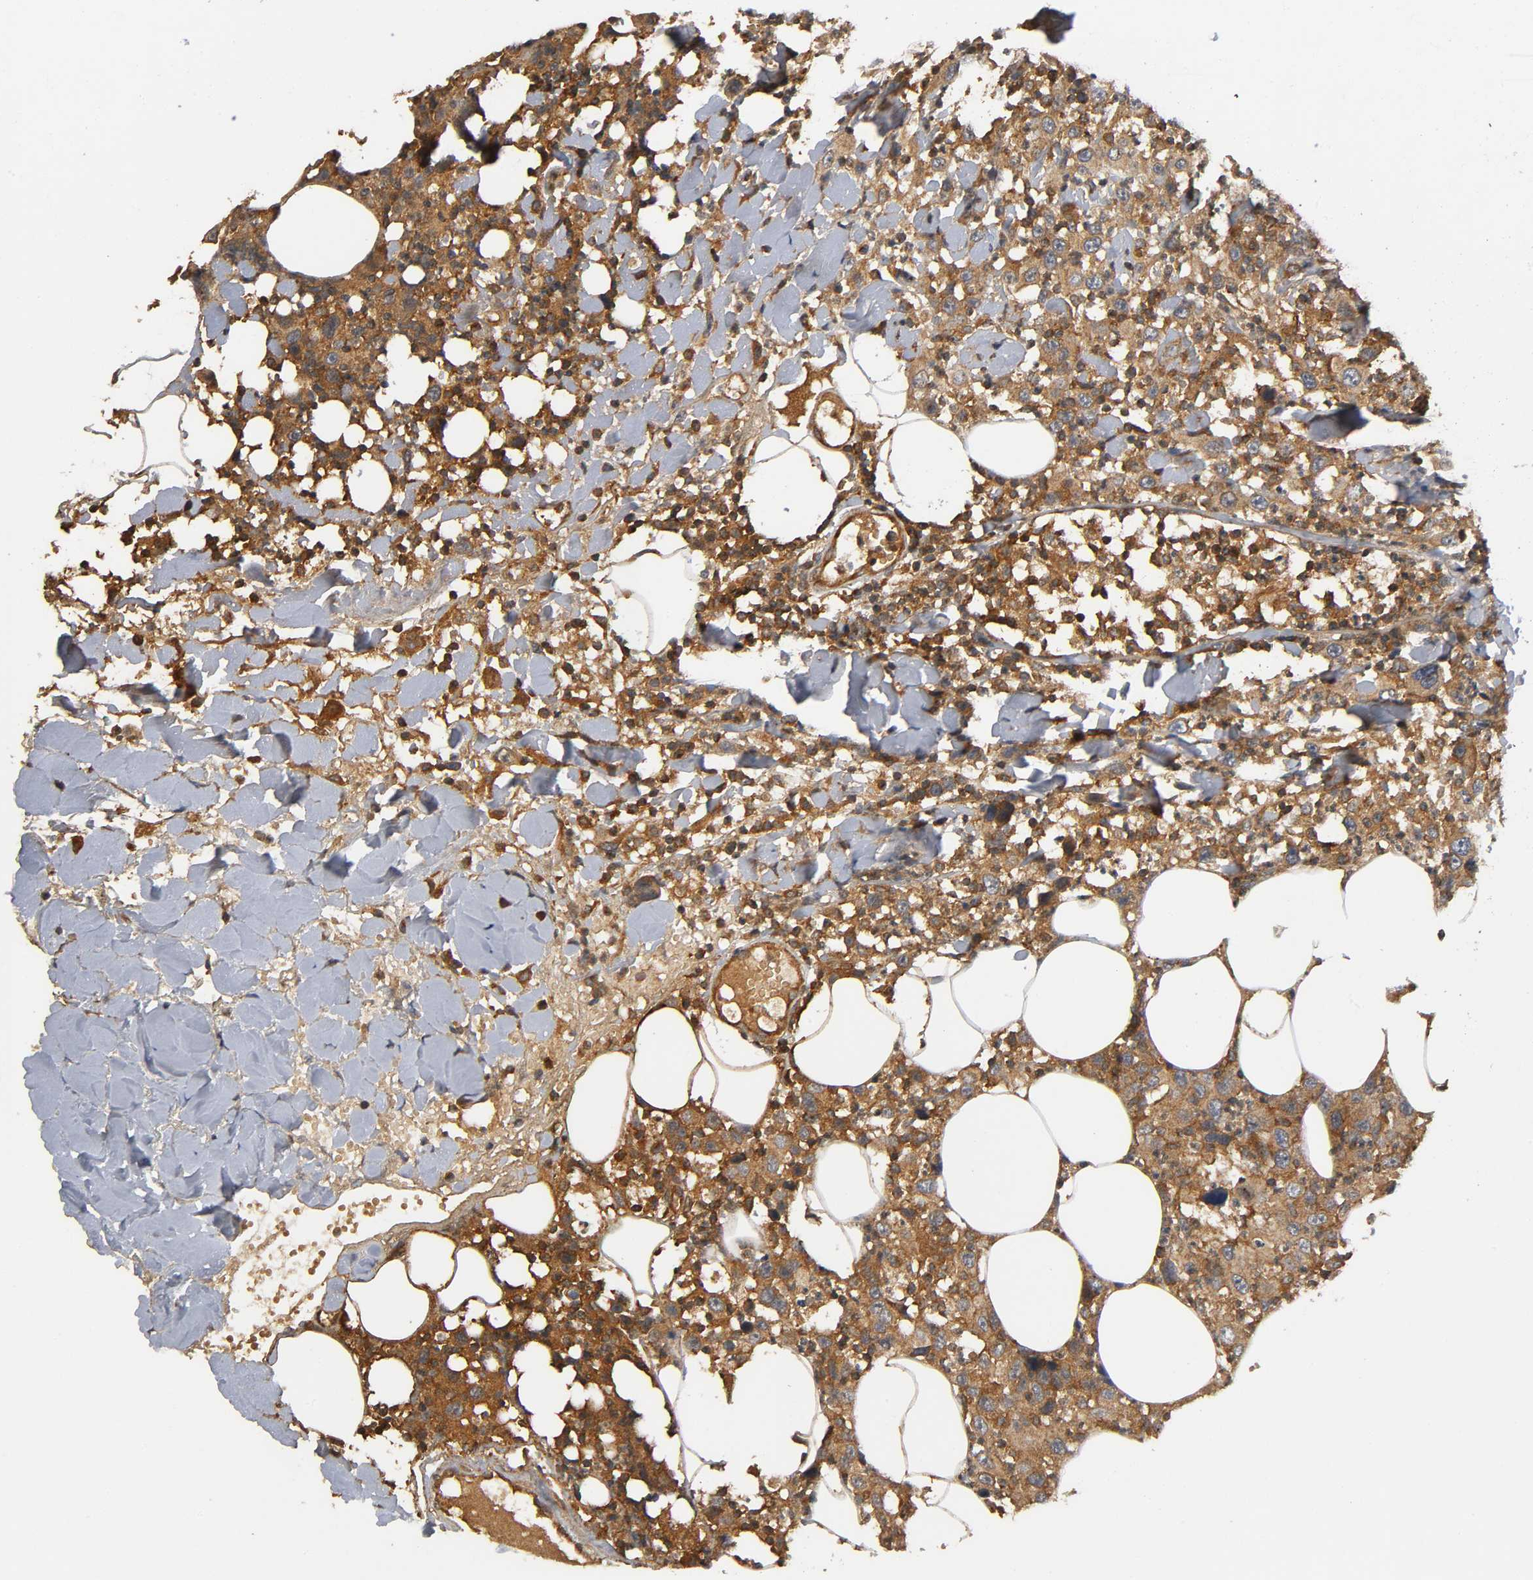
{"staining": {"intensity": "strong", "quantity": ">75%", "location": "cytoplasmic/membranous"}, "tissue": "thyroid cancer", "cell_type": "Tumor cells", "image_type": "cancer", "snomed": [{"axis": "morphology", "description": "Carcinoma, NOS"}, {"axis": "topography", "description": "Thyroid gland"}], "caption": "Immunohistochemical staining of thyroid cancer (carcinoma) exhibits strong cytoplasmic/membranous protein positivity in about >75% of tumor cells.", "gene": "IKBKB", "patient": {"sex": "female", "age": 77}}